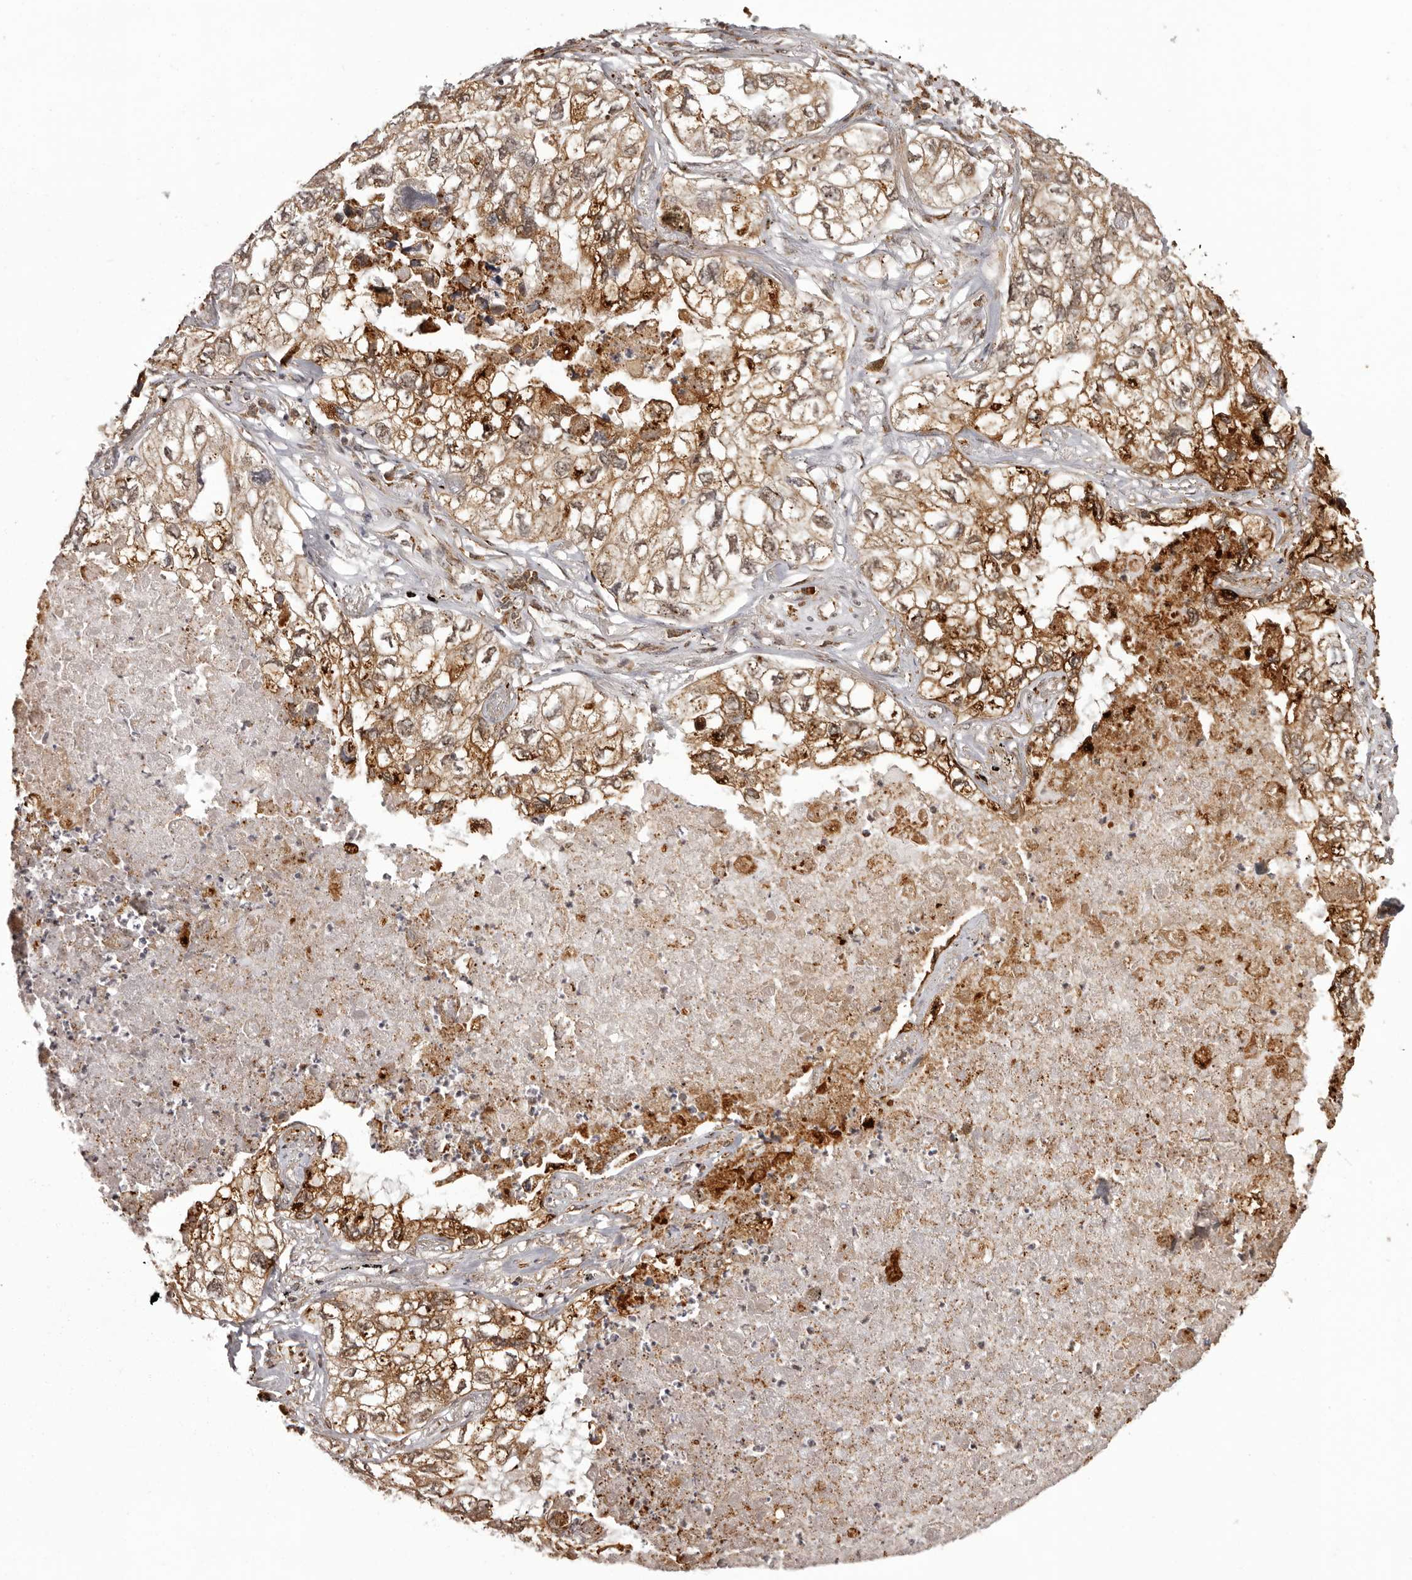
{"staining": {"intensity": "moderate", "quantity": ">75%", "location": "cytoplasmic/membranous,nuclear"}, "tissue": "lung cancer", "cell_type": "Tumor cells", "image_type": "cancer", "snomed": [{"axis": "morphology", "description": "Adenocarcinoma, NOS"}, {"axis": "topography", "description": "Lung"}], "caption": "About >75% of tumor cells in human lung adenocarcinoma display moderate cytoplasmic/membranous and nuclear protein staining as visualized by brown immunohistochemical staining.", "gene": "IL32", "patient": {"sex": "male", "age": 65}}